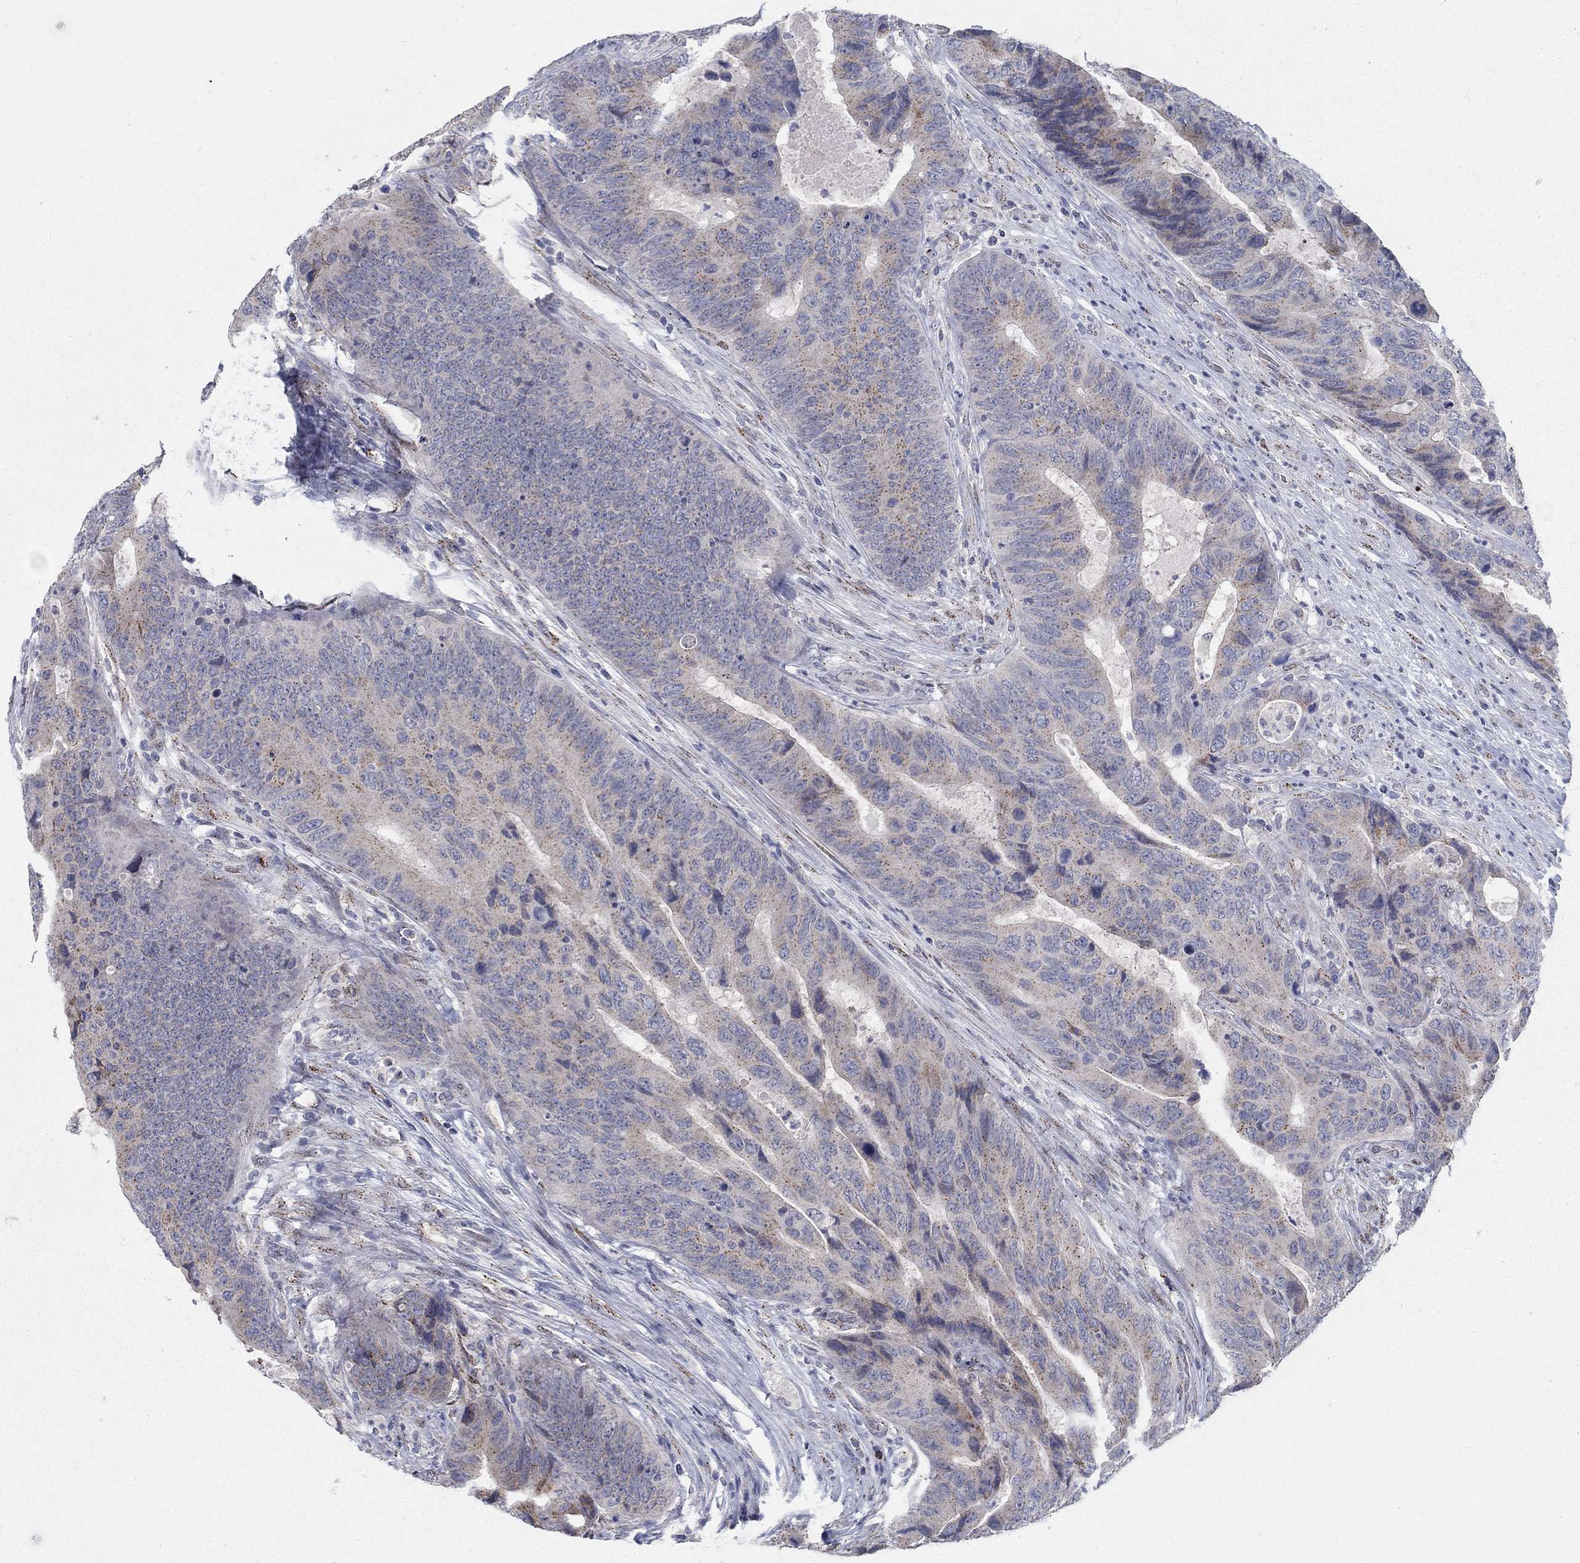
{"staining": {"intensity": "weak", "quantity": "25%-75%", "location": "cytoplasmic/membranous"}, "tissue": "colorectal cancer", "cell_type": "Tumor cells", "image_type": "cancer", "snomed": [{"axis": "morphology", "description": "Adenocarcinoma, NOS"}, {"axis": "topography", "description": "Colon"}], "caption": "Colorectal cancer (adenocarcinoma) stained with a brown dye reveals weak cytoplasmic/membranous positive expression in approximately 25%-75% of tumor cells.", "gene": "PANK3", "patient": {"sex": "female", "age": 56}}